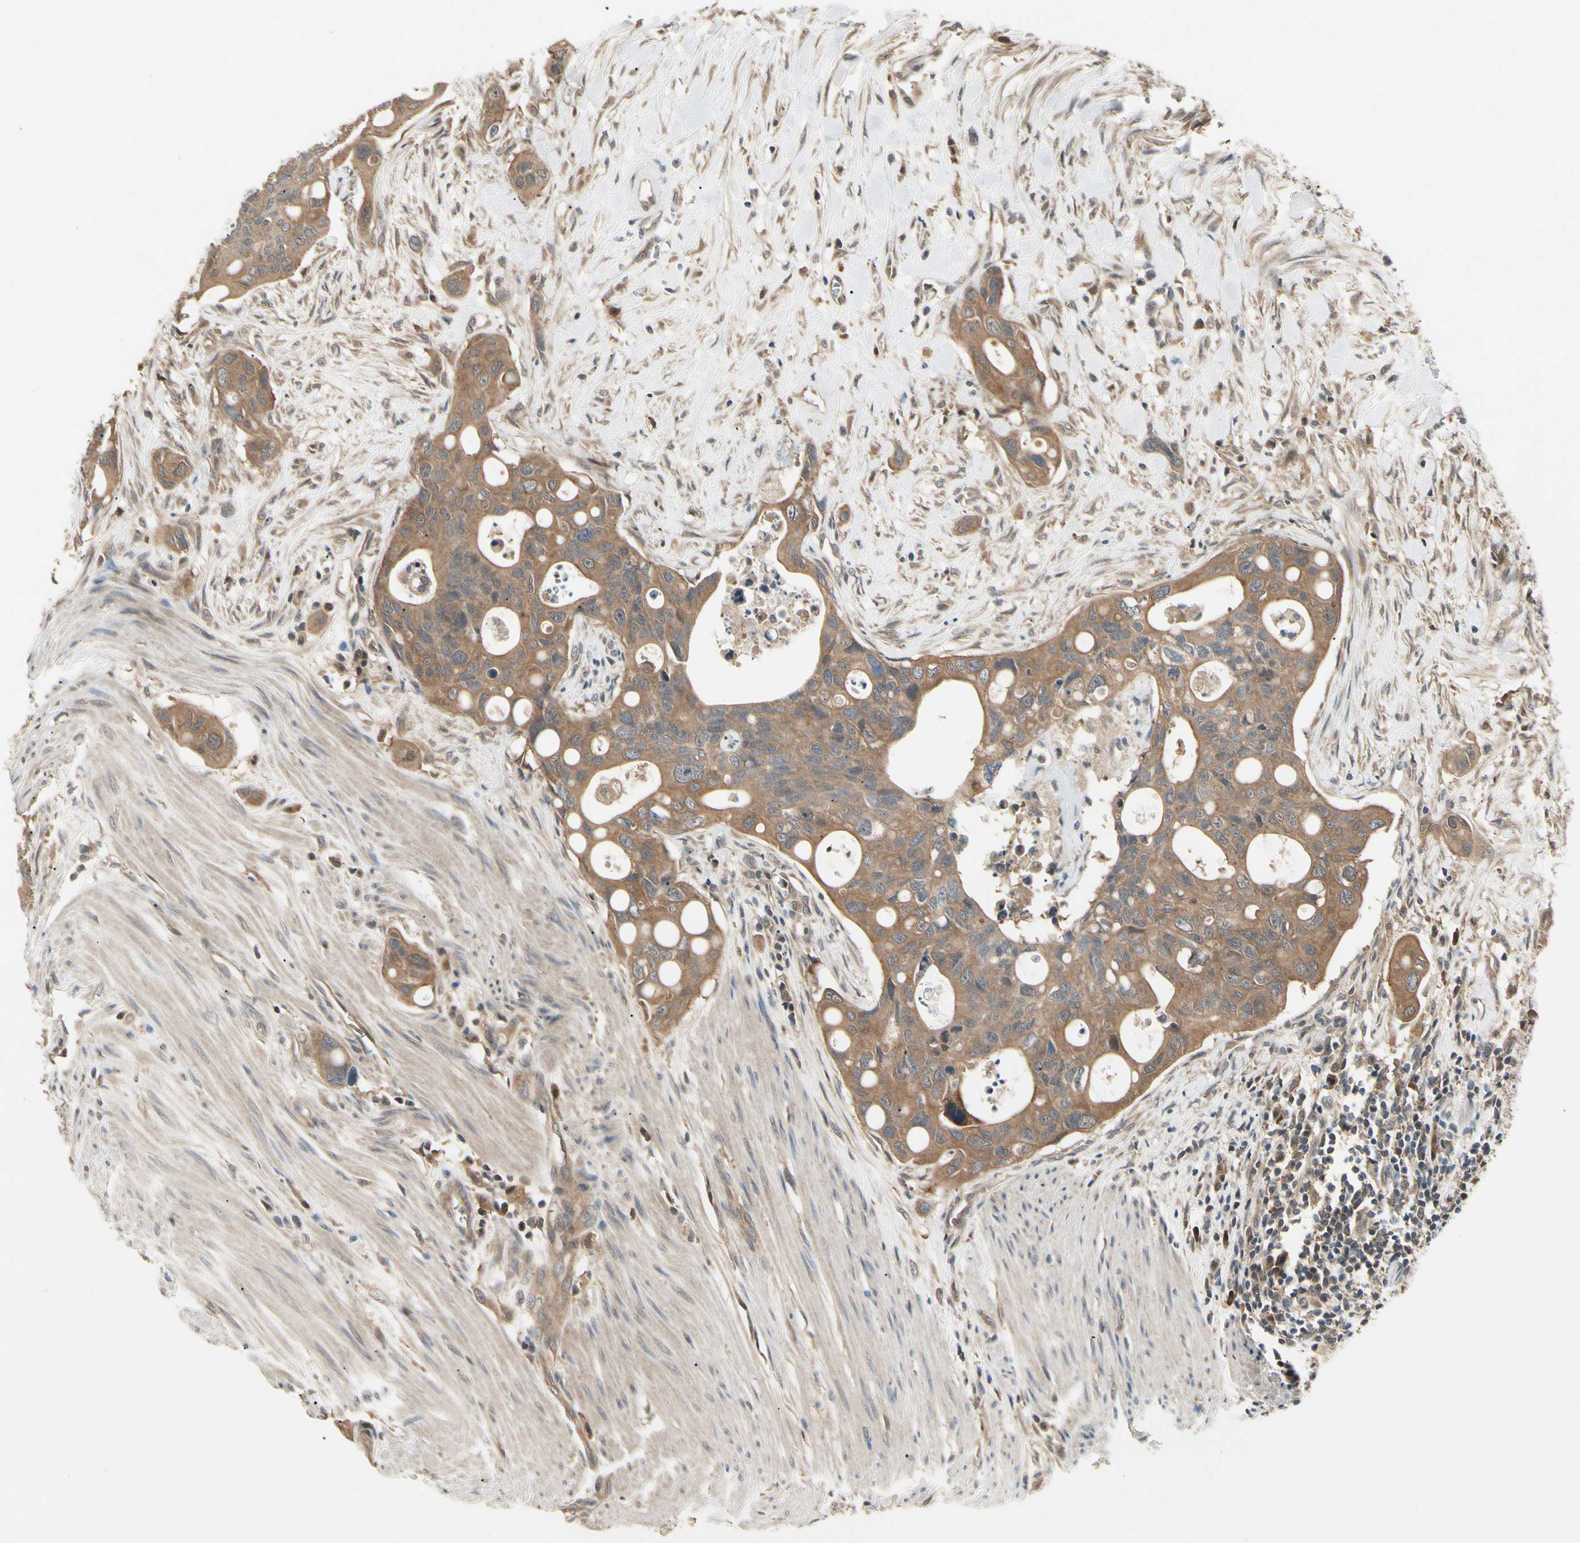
{"staining": {"intensity": "moderate", "quantity": ">75%", "location": "cytoplasmic/membranous"}, "tissue": "colorectal cancer", "cell_type": "Tumor cells", "image_type": "cancer", "snomed": [{"axis": "morphology", "description": "Adenocarcinoma, NOS"}, {"axis": "topography", "description": "Colon"}], "caption": "DAB immunohistochemical staining of colorectal cancer (adenocarcinoma) reveals moderate cytoplasmic/membranous protein expression in approximately >75% of tumor cells.", "gene": "RNF14", "patient": {"sex": "female", "age": 57}}